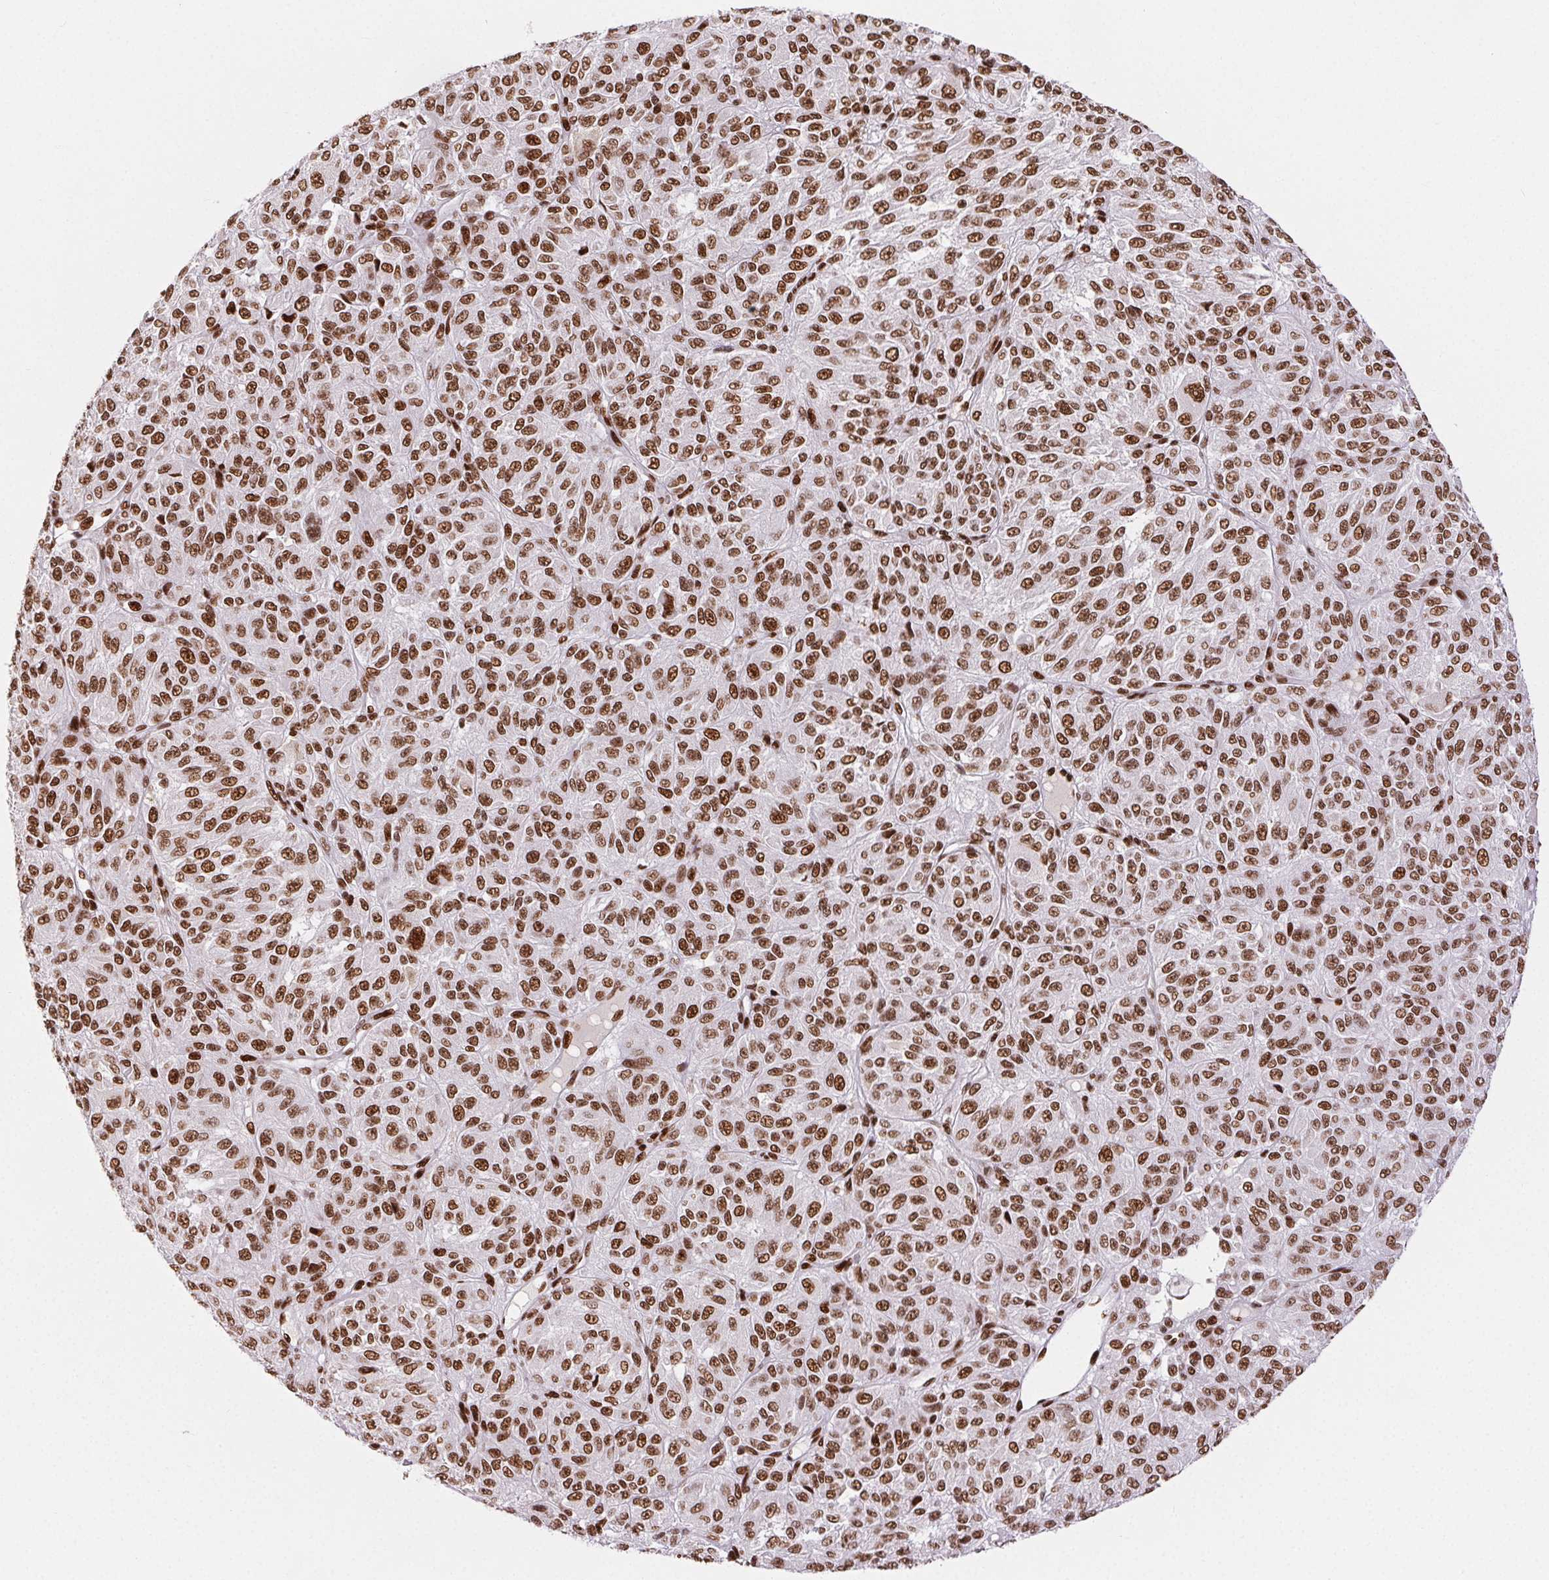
{"staining": {"intensity": "moderate", "quantity": ">75%", "location": "nuclear"}, "tissue": "melanoma", "cell_type": "Tumor cells", "image_type": "cancer", "snomed": [{"axis": "morphology", "description": "Malignant melanoma, Metastatic site"}, {"axis": "topography", "description": "Brain"}], "caption": "A high-resolution image shows IHC staining of malignant melanoma (metastatic site), which exhibits moderate nuclear expression in about >75% of tumor cells.", "gene": "ZNF80", "patient": {"sex": "female", "age": 56}}